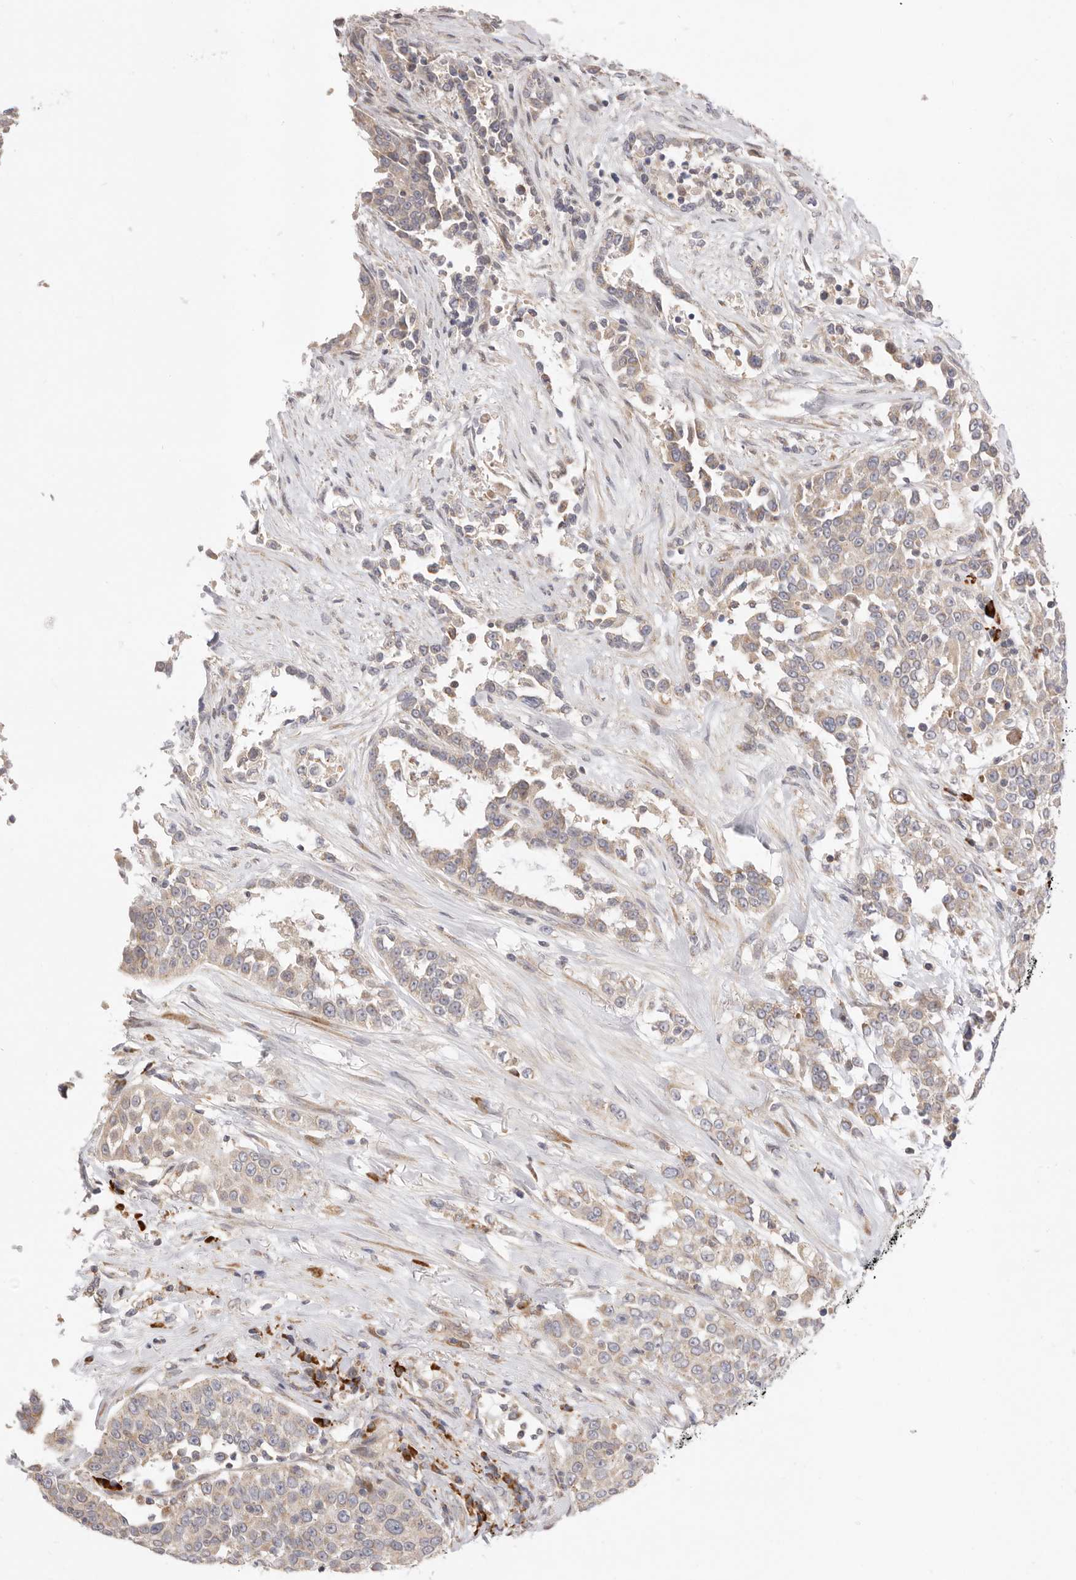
{"staining": {"intensity": "weak", "quantity": "<25%", "location": "cytoplasmic/membranous"}, "tissue": "urothelial cancer", "cell_type": "Tumor cells", "image_type": "cancer", "snomed": [{"axis": "morphology", "description": "Urothelial carcinoma, High grade"}, {"axis": "topography", "description": "Urinary bladder"}], "caption": "Immunohistochemical staining of high-grade urothelial carcinoma demonstrates no significant positivity in tumor cells.", "gene": "USH1C", "patient": {"sex": "female", "age": 80}}